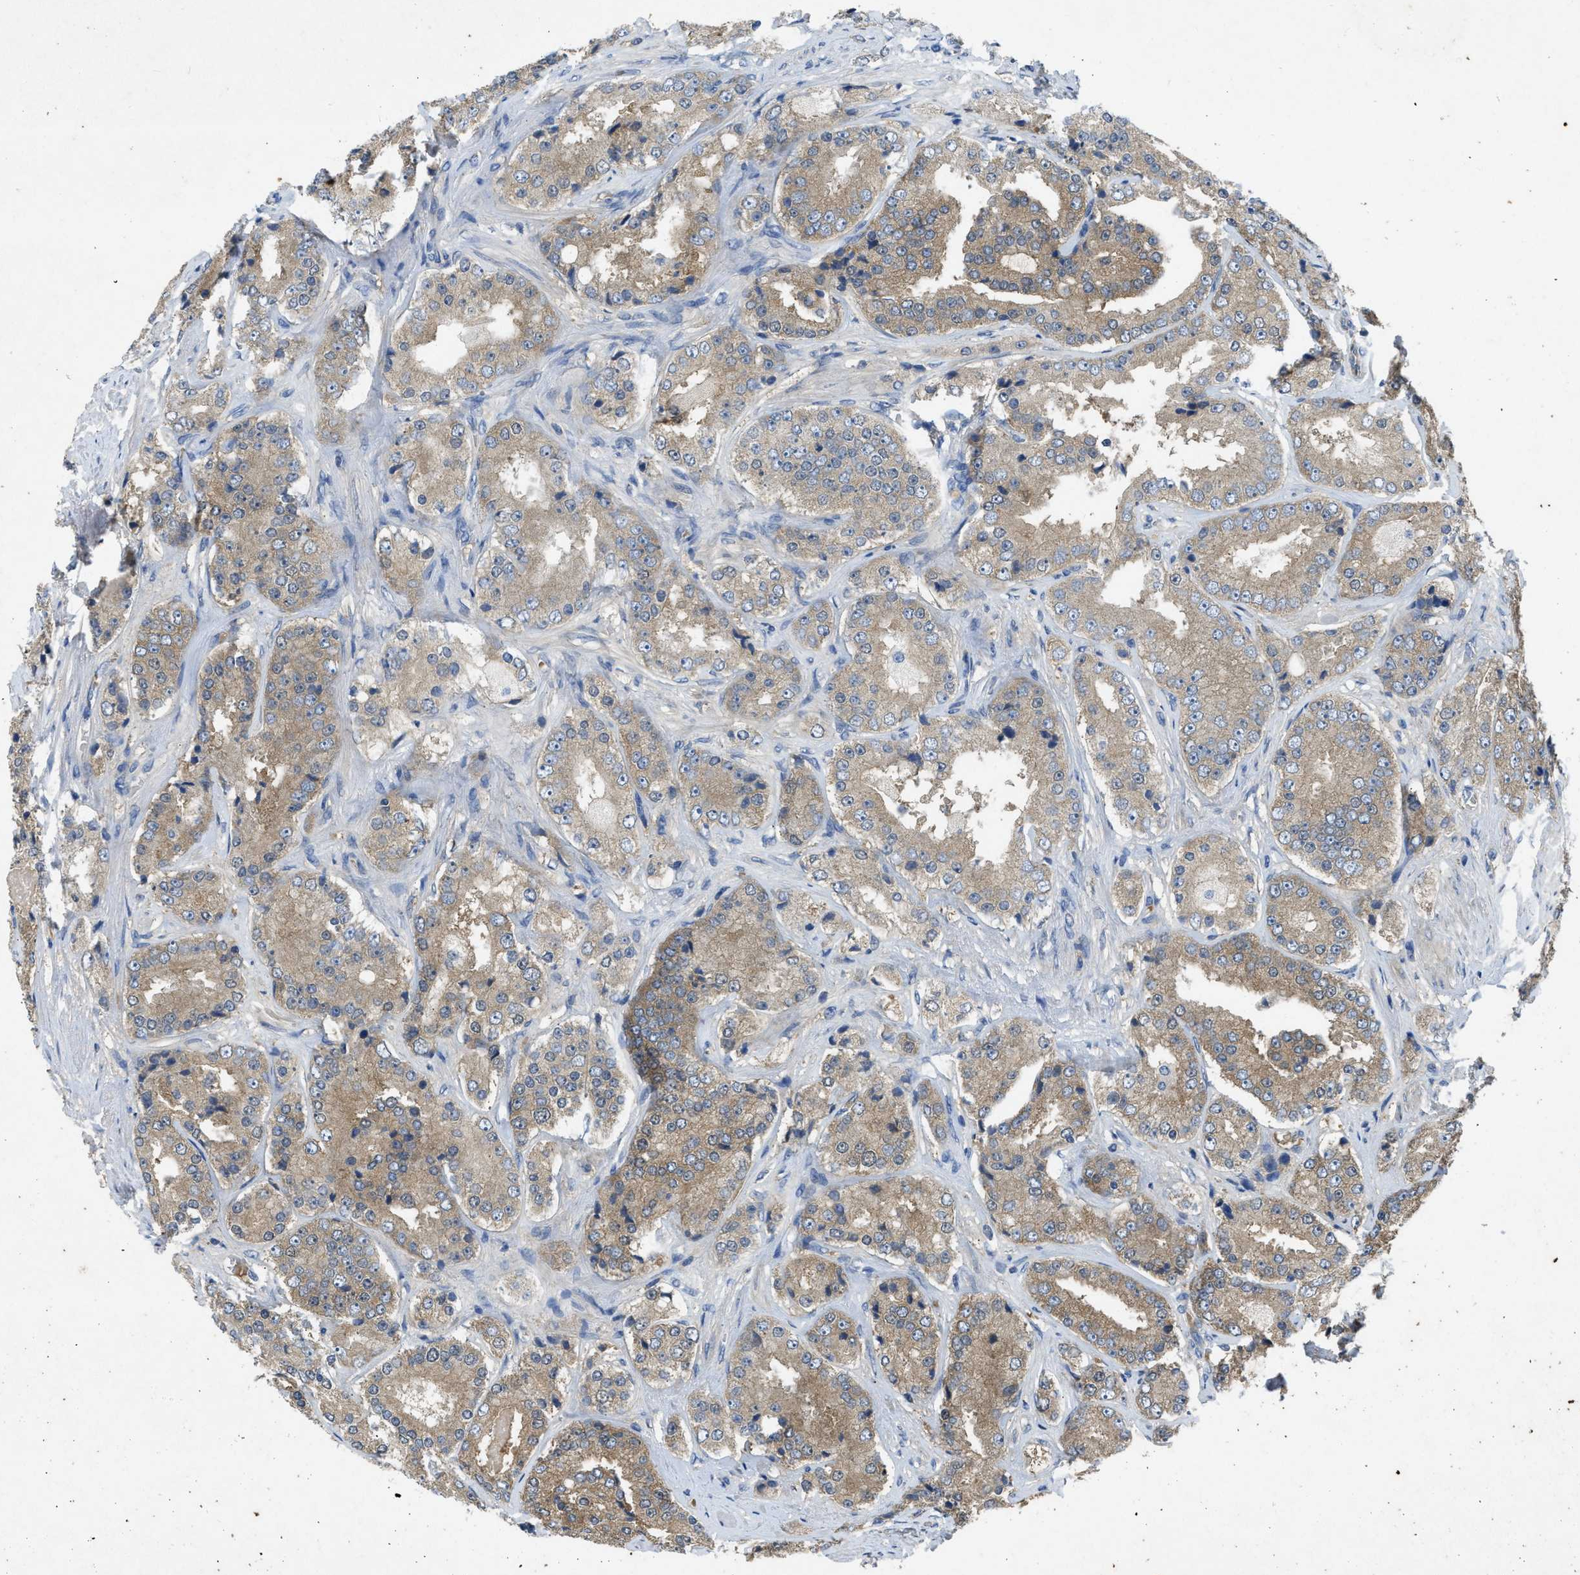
{"staining": {"intensity": "weak", "quantity": ">75%", "location": "cytoplasmic/membranous"}, "tissue": "prostate cancer", "cell_type": "Tumor cells", "image_type": "cancer", "snomed": [{"axis": "morphology", "description": "Adenocarcinoma, High grade"}, {"axis": "topography", "description": "Prostate"}], "caption": "This micrograph exhibits immunohistochemistry staining of human high-grade adenocarcinoma (prostate), with low weak cytoplasmic/membranous positivity in approximately >75% of tumor cells.", "gene": "PPP3CA", "patient": {"sex": "male", "age": 65}}